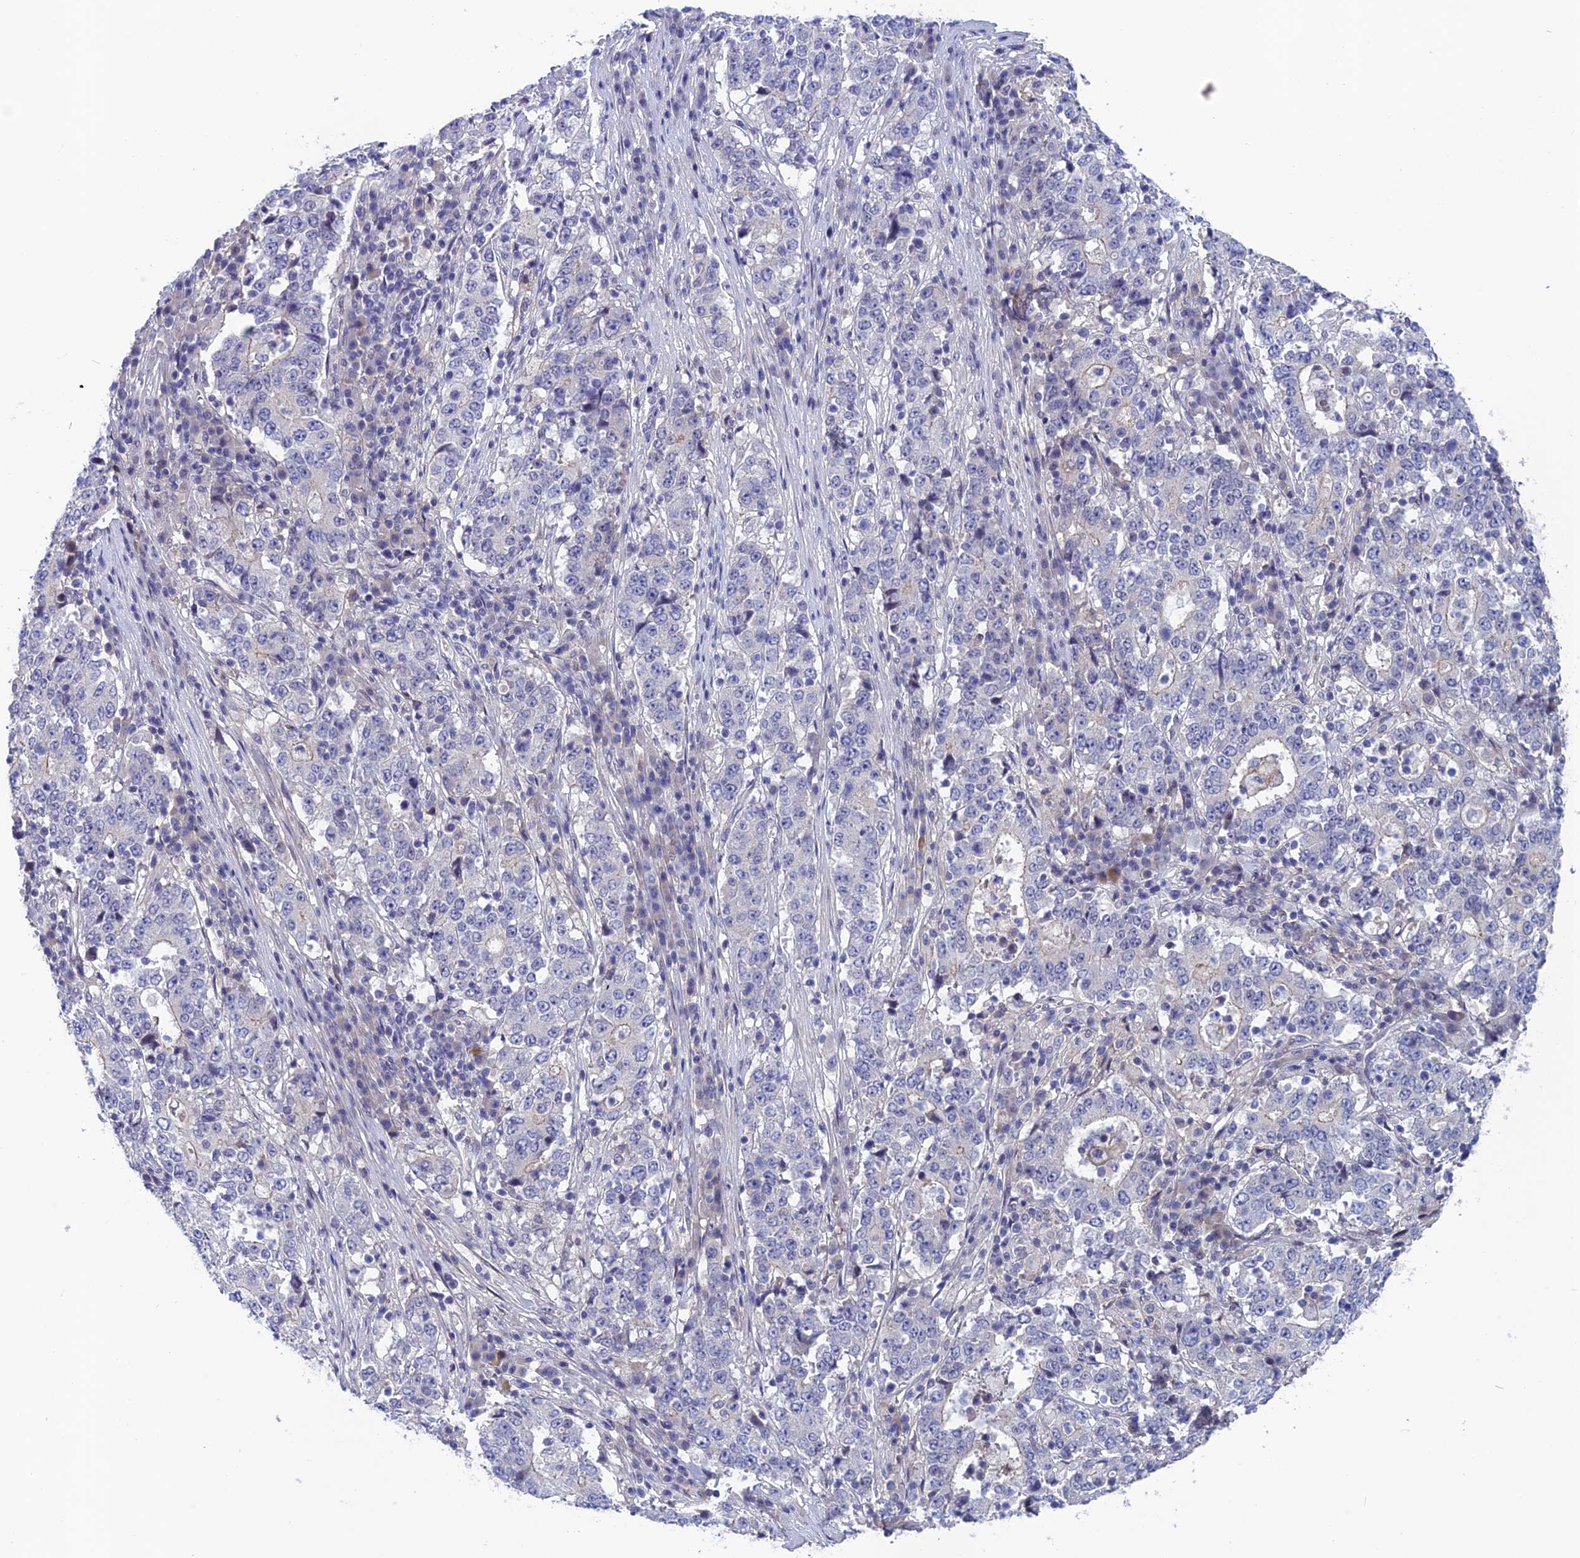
{"staining": {"intensity": "negative", "quantity": "none", "location": "none"}, "tissue": "stomach cancer", "cell_type": "Tumor cells", "image_type": "cancer", "snomed": [{"axis": "morphology", "description": "Adenocarcinoma, NOS"}, {"axis": "topography", "description": "Stomach"}], "caption": "A histopathology image of stomach cancer stained for a protein demonstrates no brown staining in tumor cells.", "gene": "FKBPL", "patient": {"sex": "male", "age": 59}}